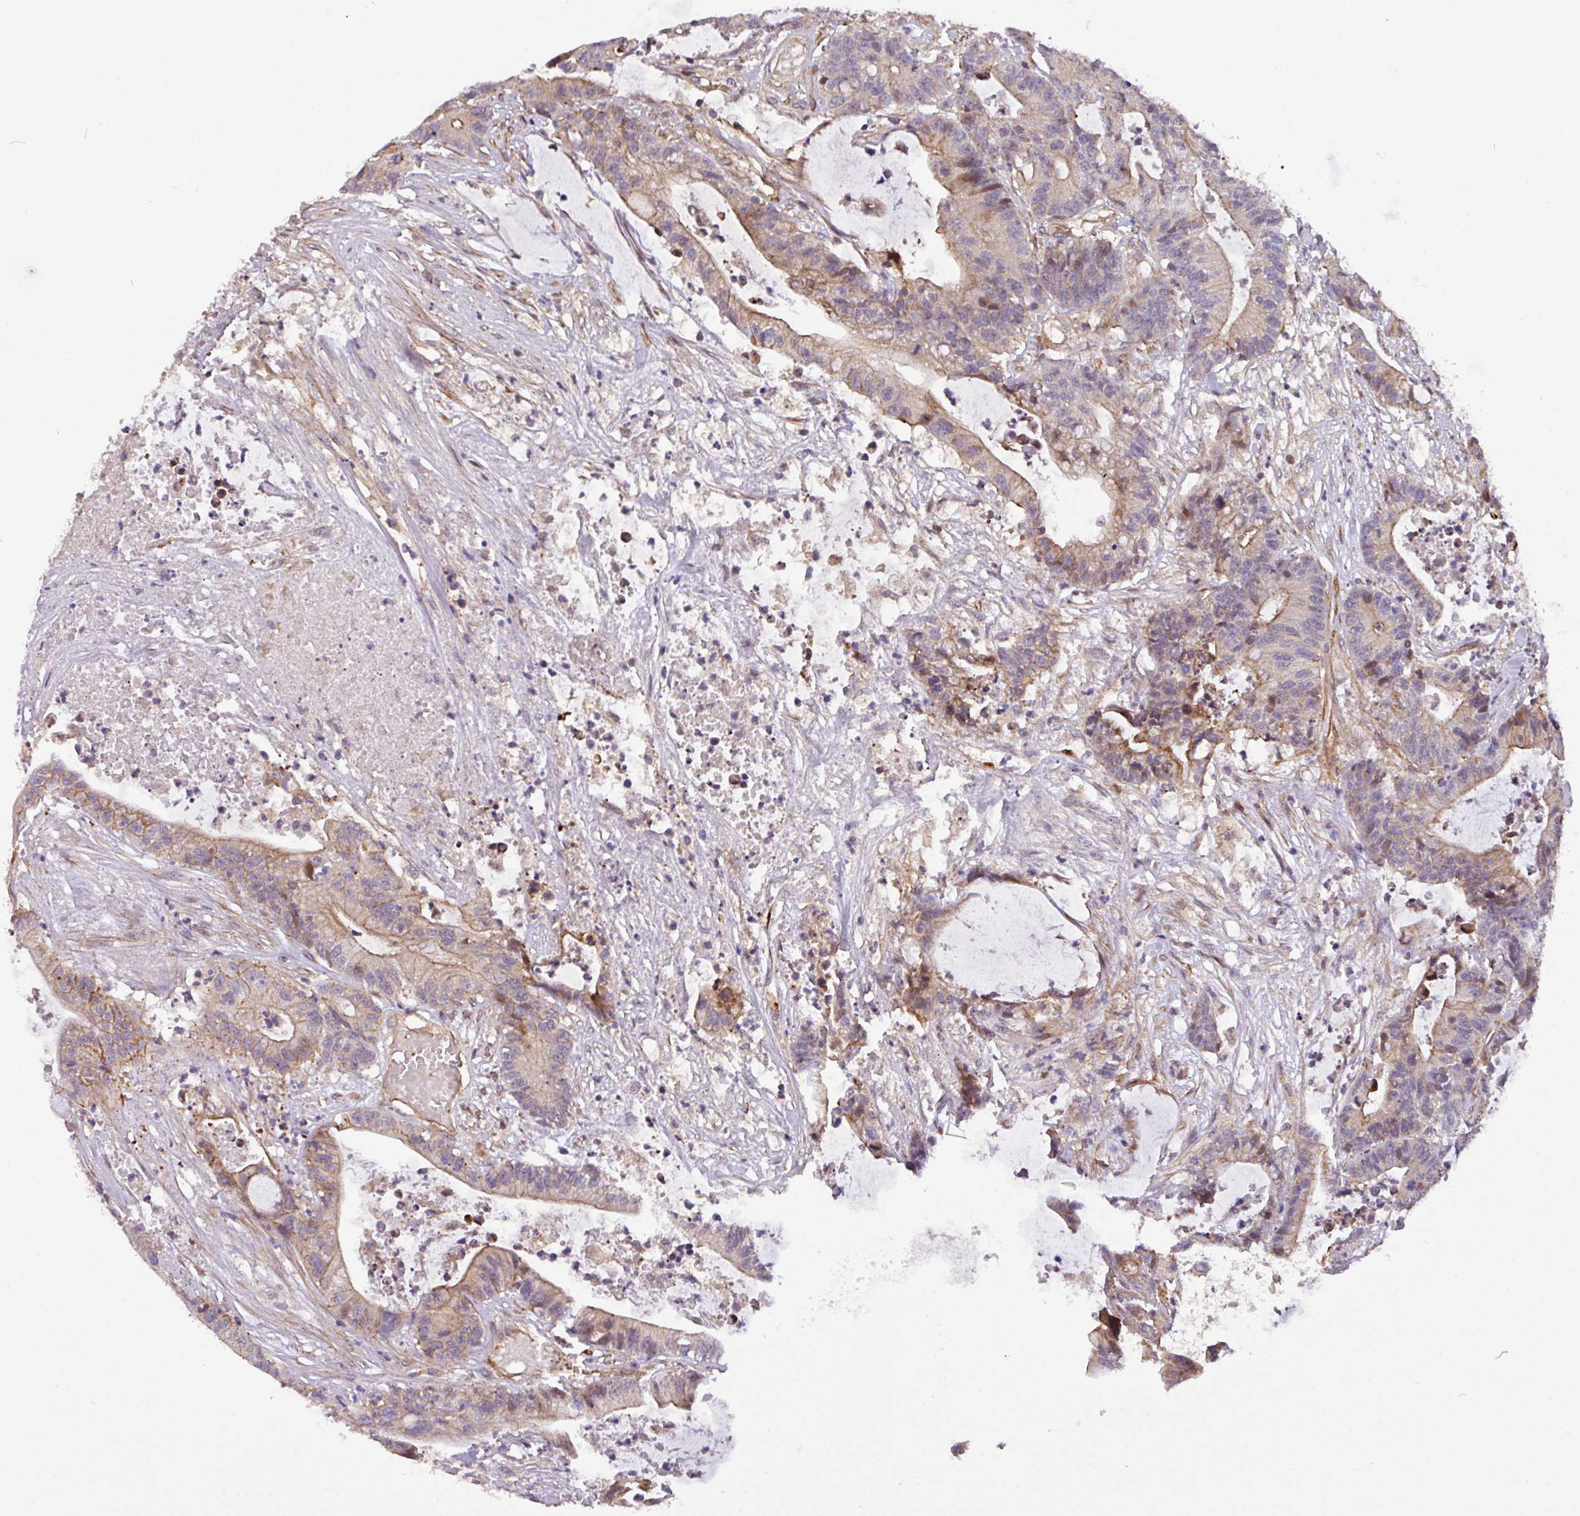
{"staining": {"intensity": "moderate", "quantity": "25%-75%", "location": "cytoplasmic/membranous"}, "tissue": "colorectal cancer", "cell_type": "Tumor cells", "image_type": "cancer", "snomed": [{"axis": "morphology", "description": "Adenocarcinoma, NOS"}, {"axis": "topography", "description": "Colon"}], "caption": "A brown stain labels moderate cytoplasmic/membranous staining of a protein in human colorectal adenocarcinoma tumor cells. Nuclei are stained in blue.", "gene": "CASS4", "patient": {"sex": "female", "age": 84}}